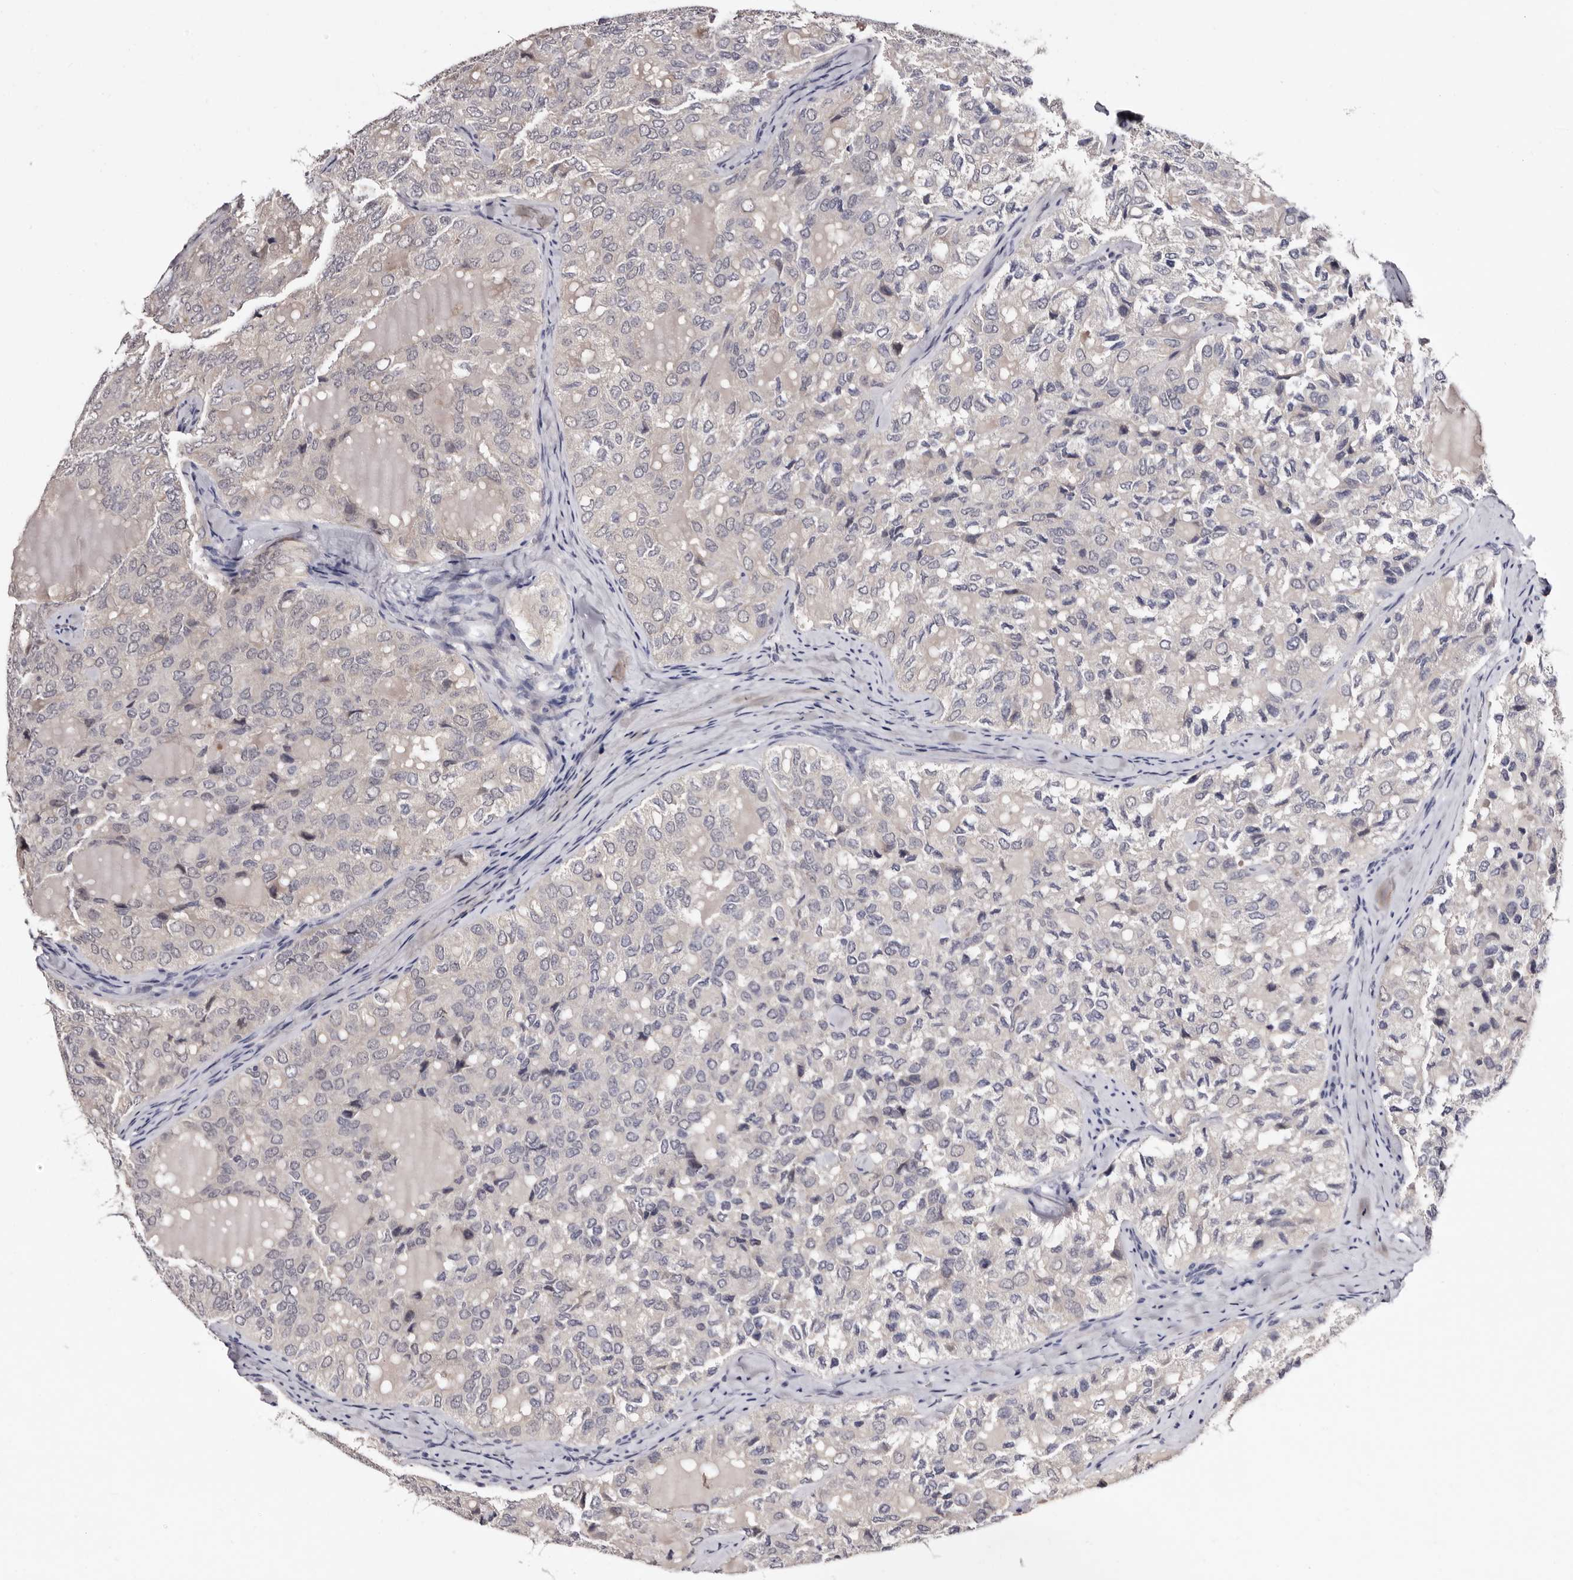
{"staining": {"intensity": "negative", "quantity": "none", "location": "none"}, "tissue": "thyroid cancer", "cell_type": "Tumor cells", "image_type": "cancer", "snomed": [{"axis": "morphology", "description": "Follicular adenoma carcinoma, NOS"}, {"axis": "topography", "description": "Thyroid gland"}], "caption": "Thyroid cancer stained for a protein using IHC demonstrates no expression tumor cells.", "gene": "LANCL2", "patient": {"sex": "male", "age": 75}}